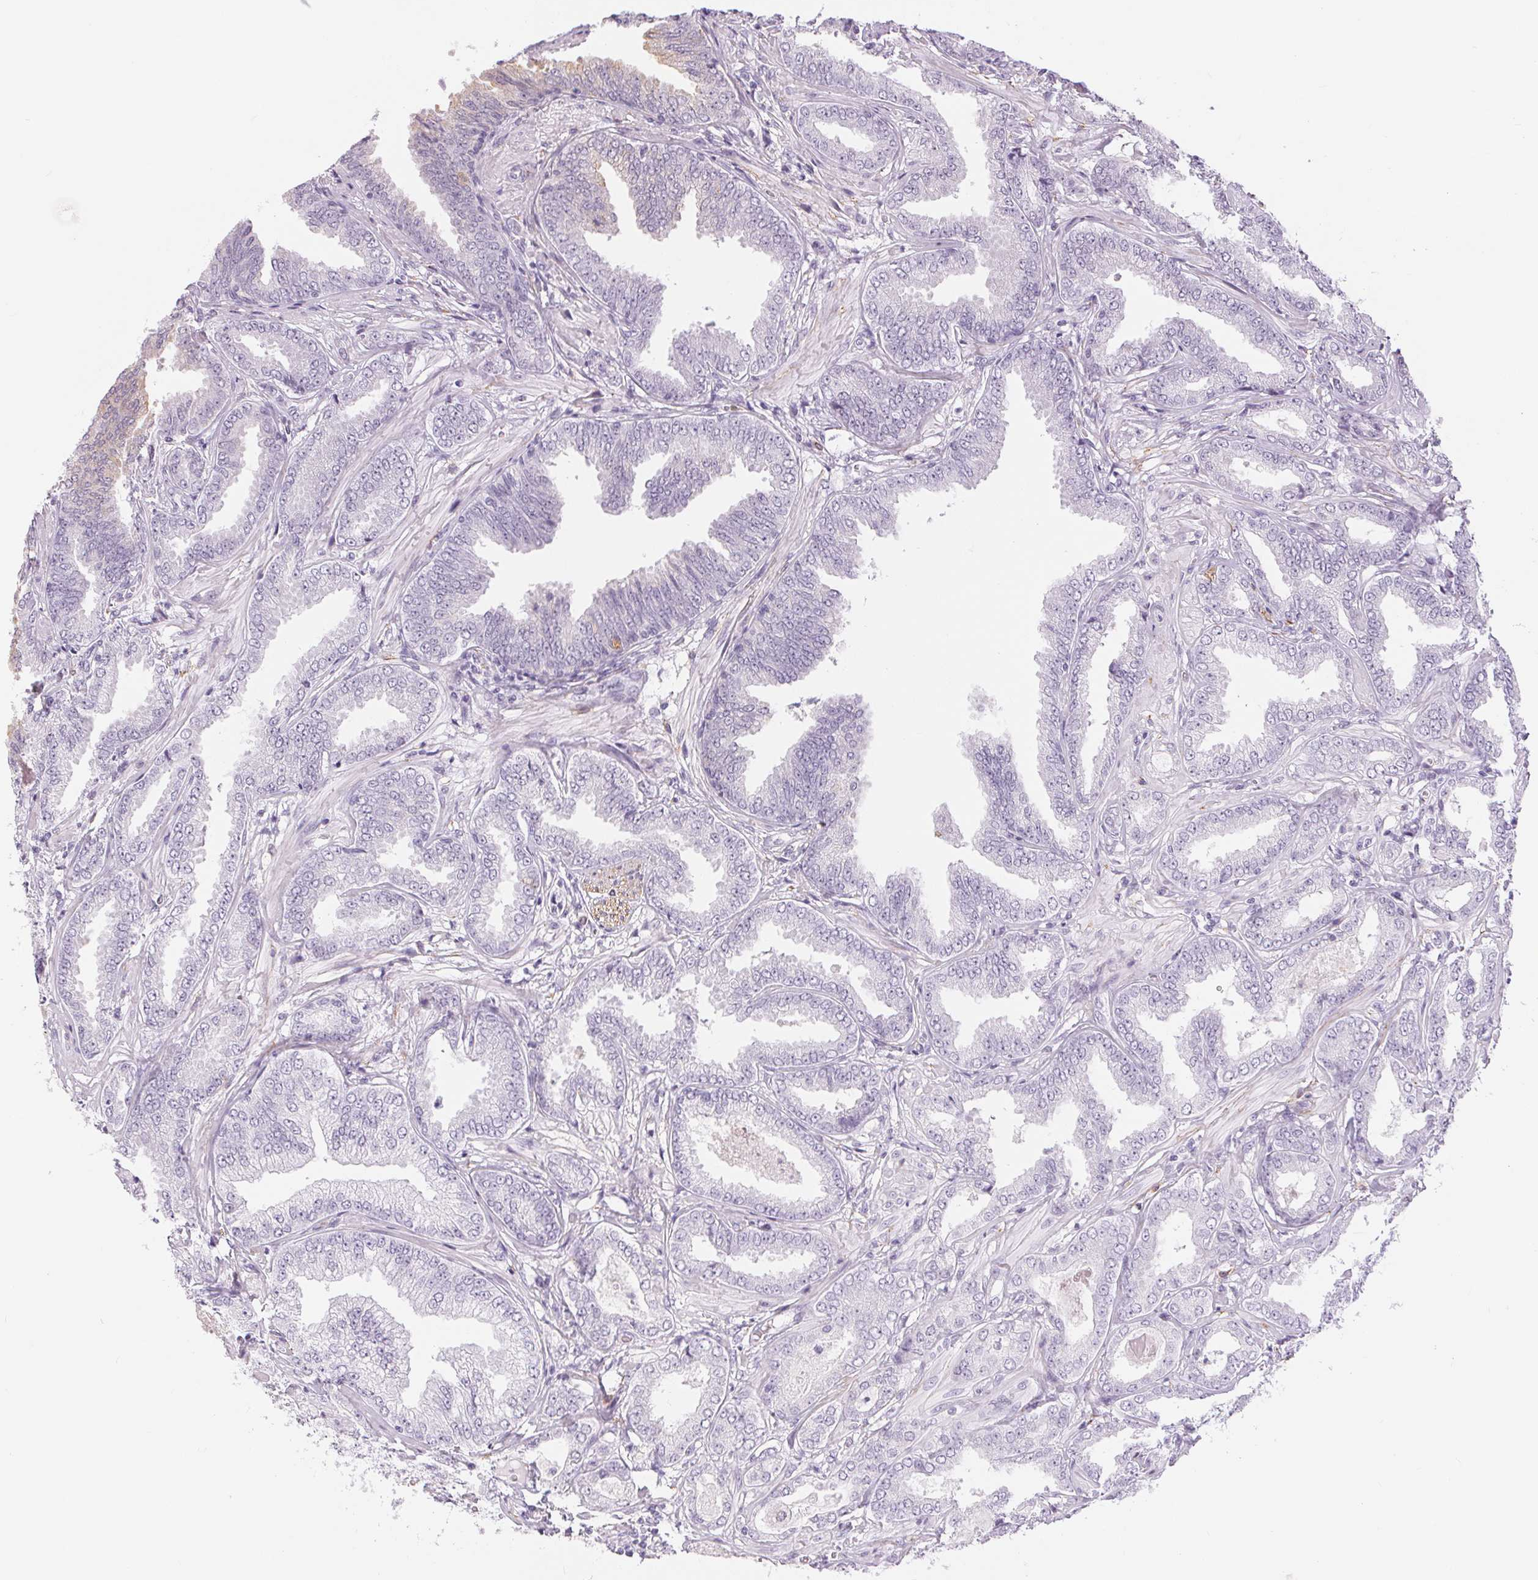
{"staining": {"intensity": "negative", "quantity": "none", "location": "none"}, "tissue": "prostate cancer", "cell_type": "Tumor cells", "image_type": "cancer", "snomed": [{"axis": "morphology", "description": "Adenocarcinoma, Low grade"}, {"axis": "topography", "description": "Prostate"}], "caption": "IHC of prostate cancer displays no expression in tumor cells.", "gene": "CADPS", "patient": {"sex": "male", "age": 55}}